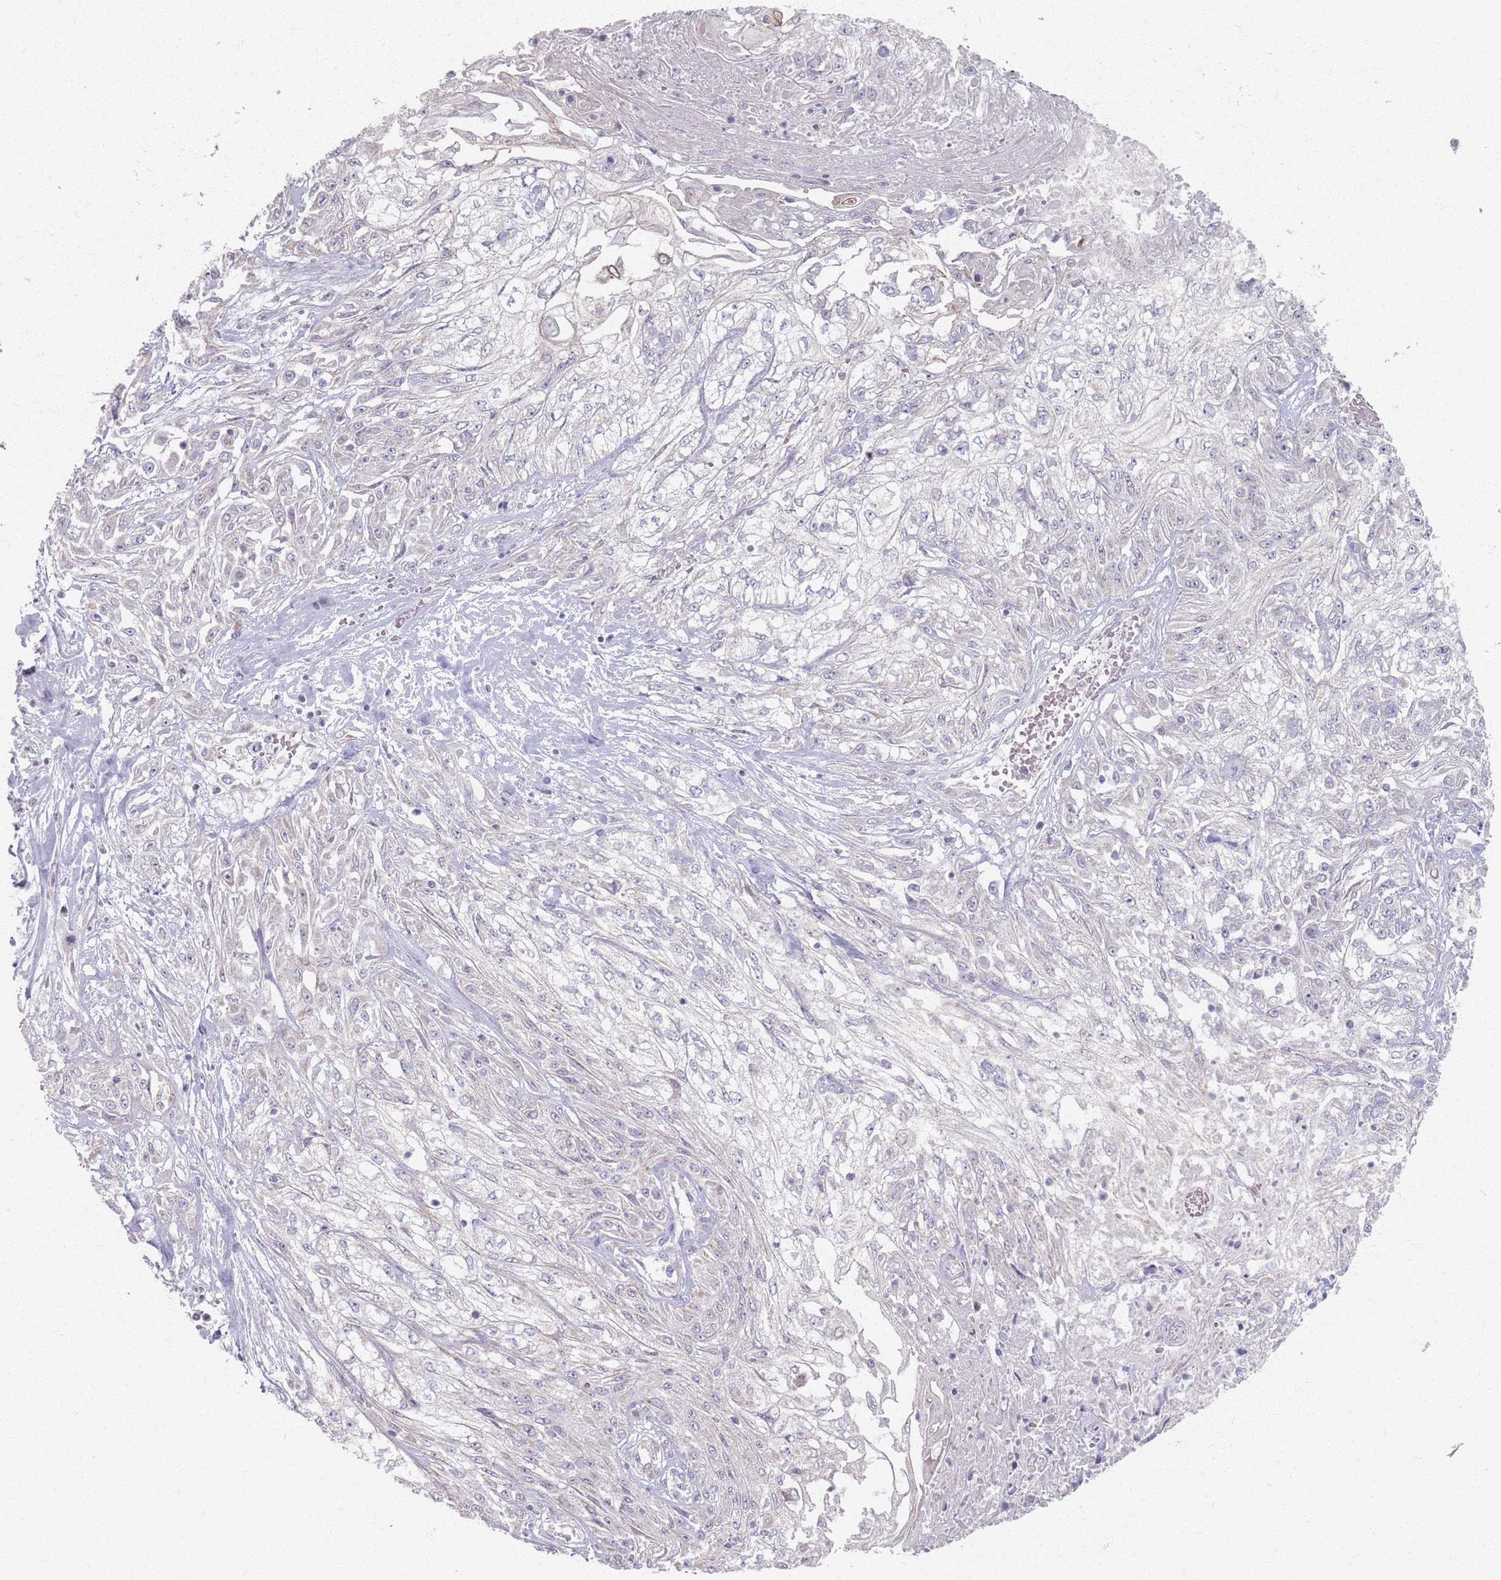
{"staining": {"intensity": "negative", "quantity": "none", "location": "none"}, "tissue": "skin cancer", "cell_type": "Tumor cells", "image_type": "cancer", "snomed": [{"axis": "morphology", "description": "Squamous cell carcinoma, NOS"}, {"axis": "morphology", "description": "Squamous cell carcinoma, metastatic, NOS"}, {"axis": "topography", "description": "Skin"}, {"axis": "topography", "description": "Lymph node"}], "caption": "This is an IHC image of human skin cancer (metastatic squamous cell carcinoma). There is no staining in tumor cells.", "gene": "PKD2L2", "patient": {"sex": "male", "age": 75}}